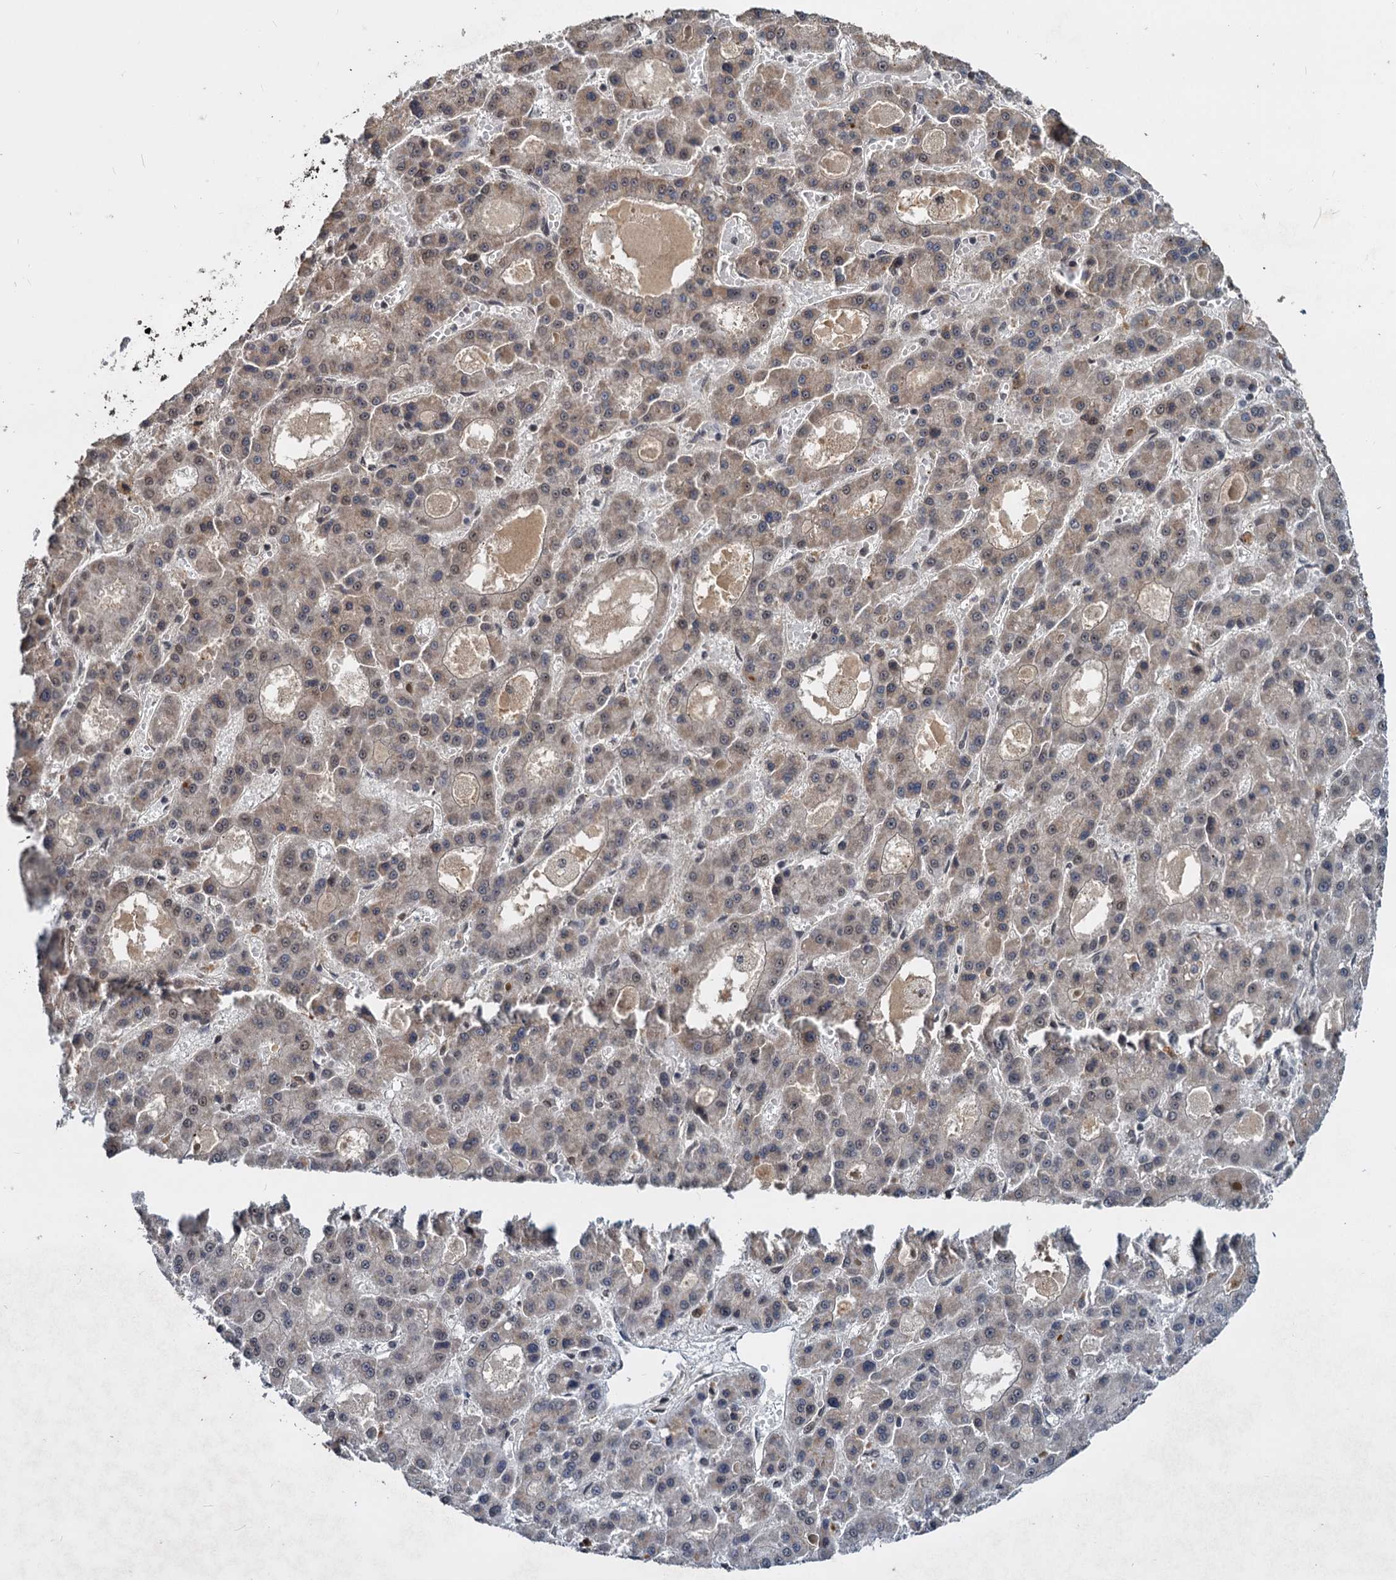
{"staining": {"intensity": "weak", "quantity": "25%-75%", "location": "nuclear"}, "tissue": "liver cancer", "cell_type": "Tumor cells", "image_type": "cancer", "snomed": [{"axis": "morphology", "description": "Carcinoma, Hepatocellular, NOS"}, {"axis": "topography", "description": "Liver"}], "caption": "This image reveals IHC staining of hepatocellular carcinoma (liver), with low weak nuclear positivity in about 25%-75% of tumor cells.", "gene": "FAM216B", "patient": {"sex": "male", "age": 70}}